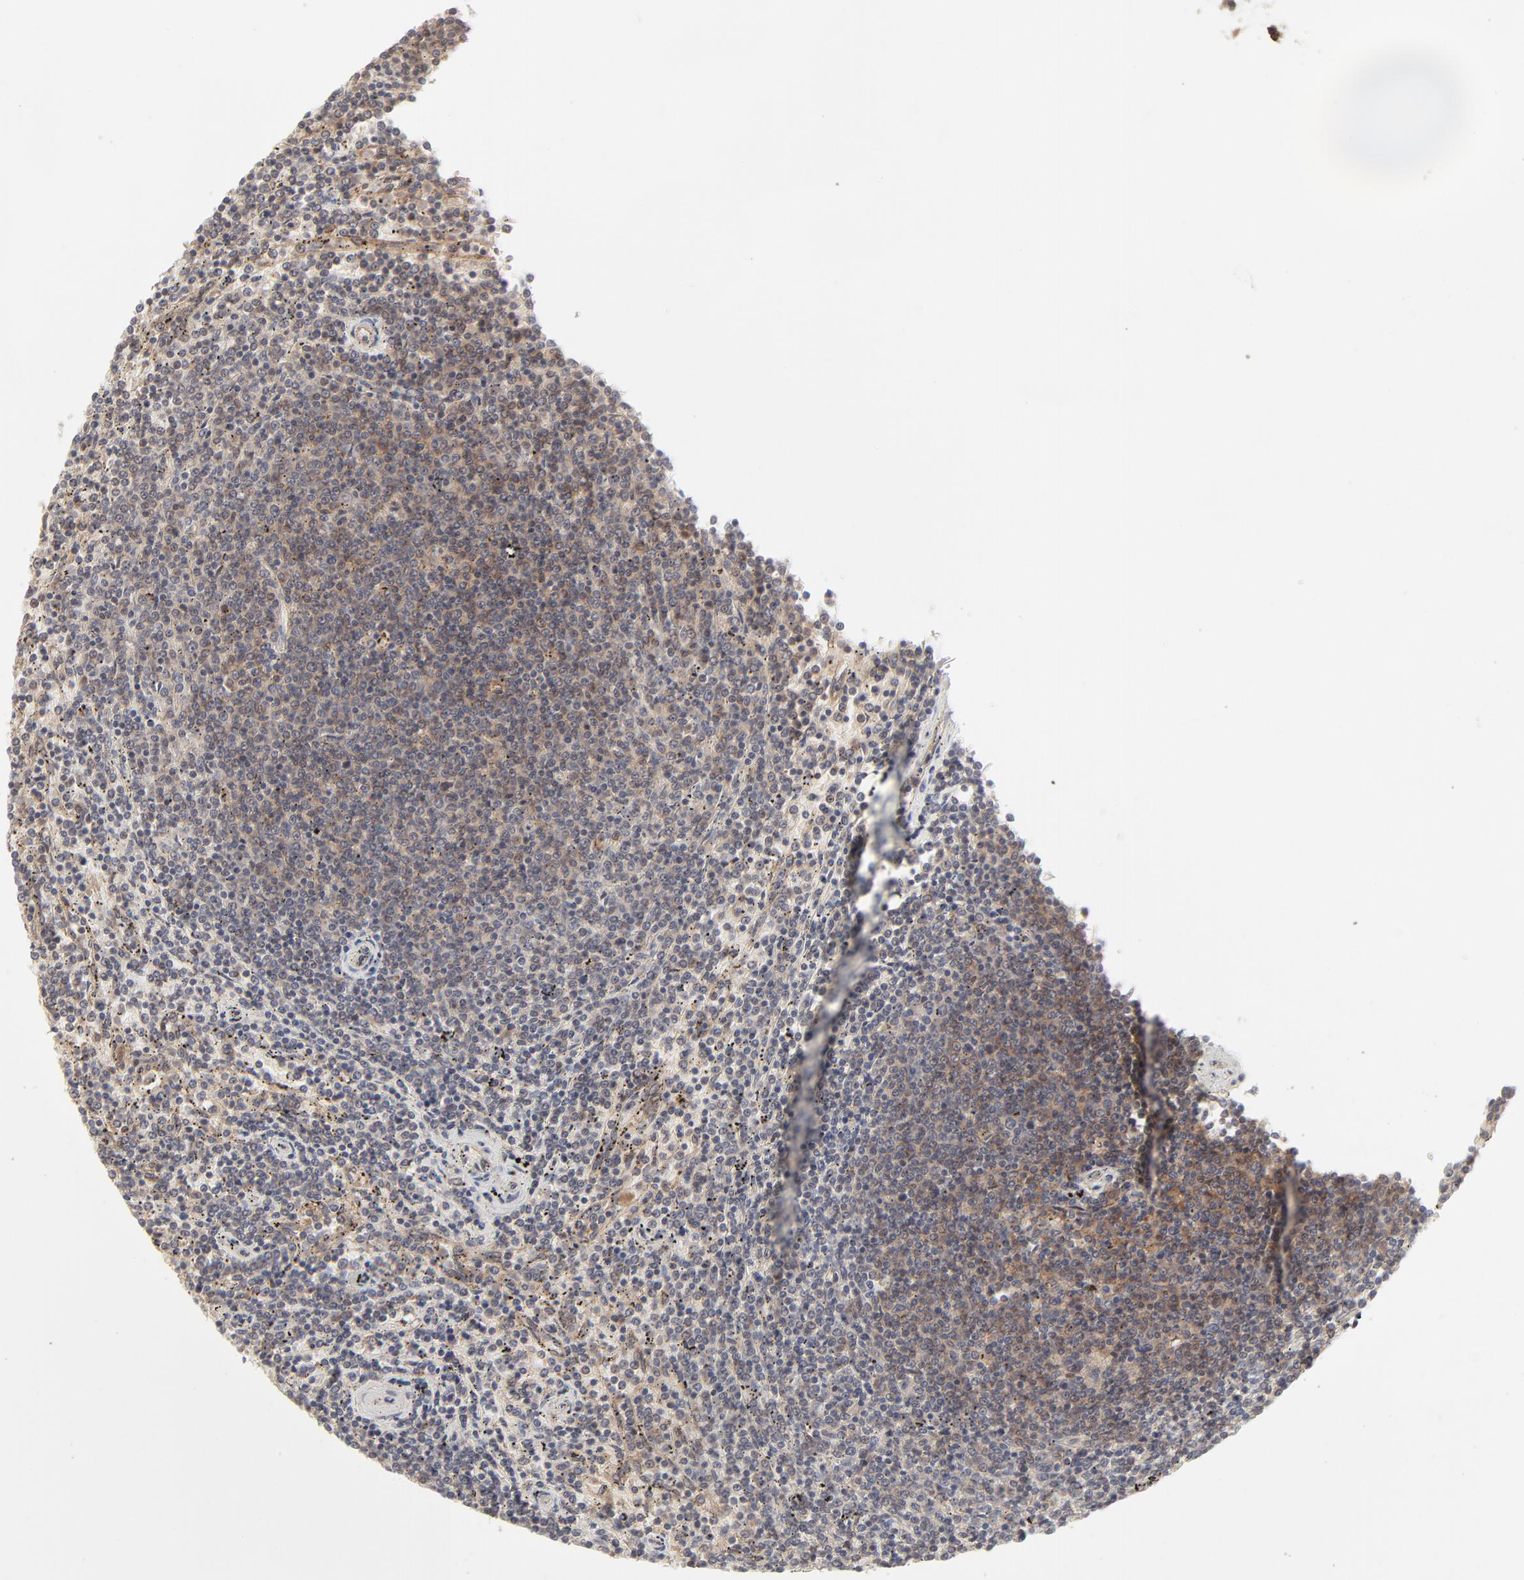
{"staining": {"intensity": "moderate", "quantity": "25%-75%", "location": "cytoplasmic/membranous"}, "tissue": "lymphoma", "cell_type": "Tumor cells", "image_type": "cancer", "snomed": [{"axis": "morphology", "description": "Malignant lymphoma, non-Hodgkin's type, Low grade"}, {"axis": "topography", "description": "Spleen"}], "caption": "This is a micrograph of immunohistochemistry staining of lymphoma, which shows moderate staining in the cytoplasmic/membranous of tumor cells.", "gene": "RAB5C", "patient": {"sex": "female", "age": 50}}